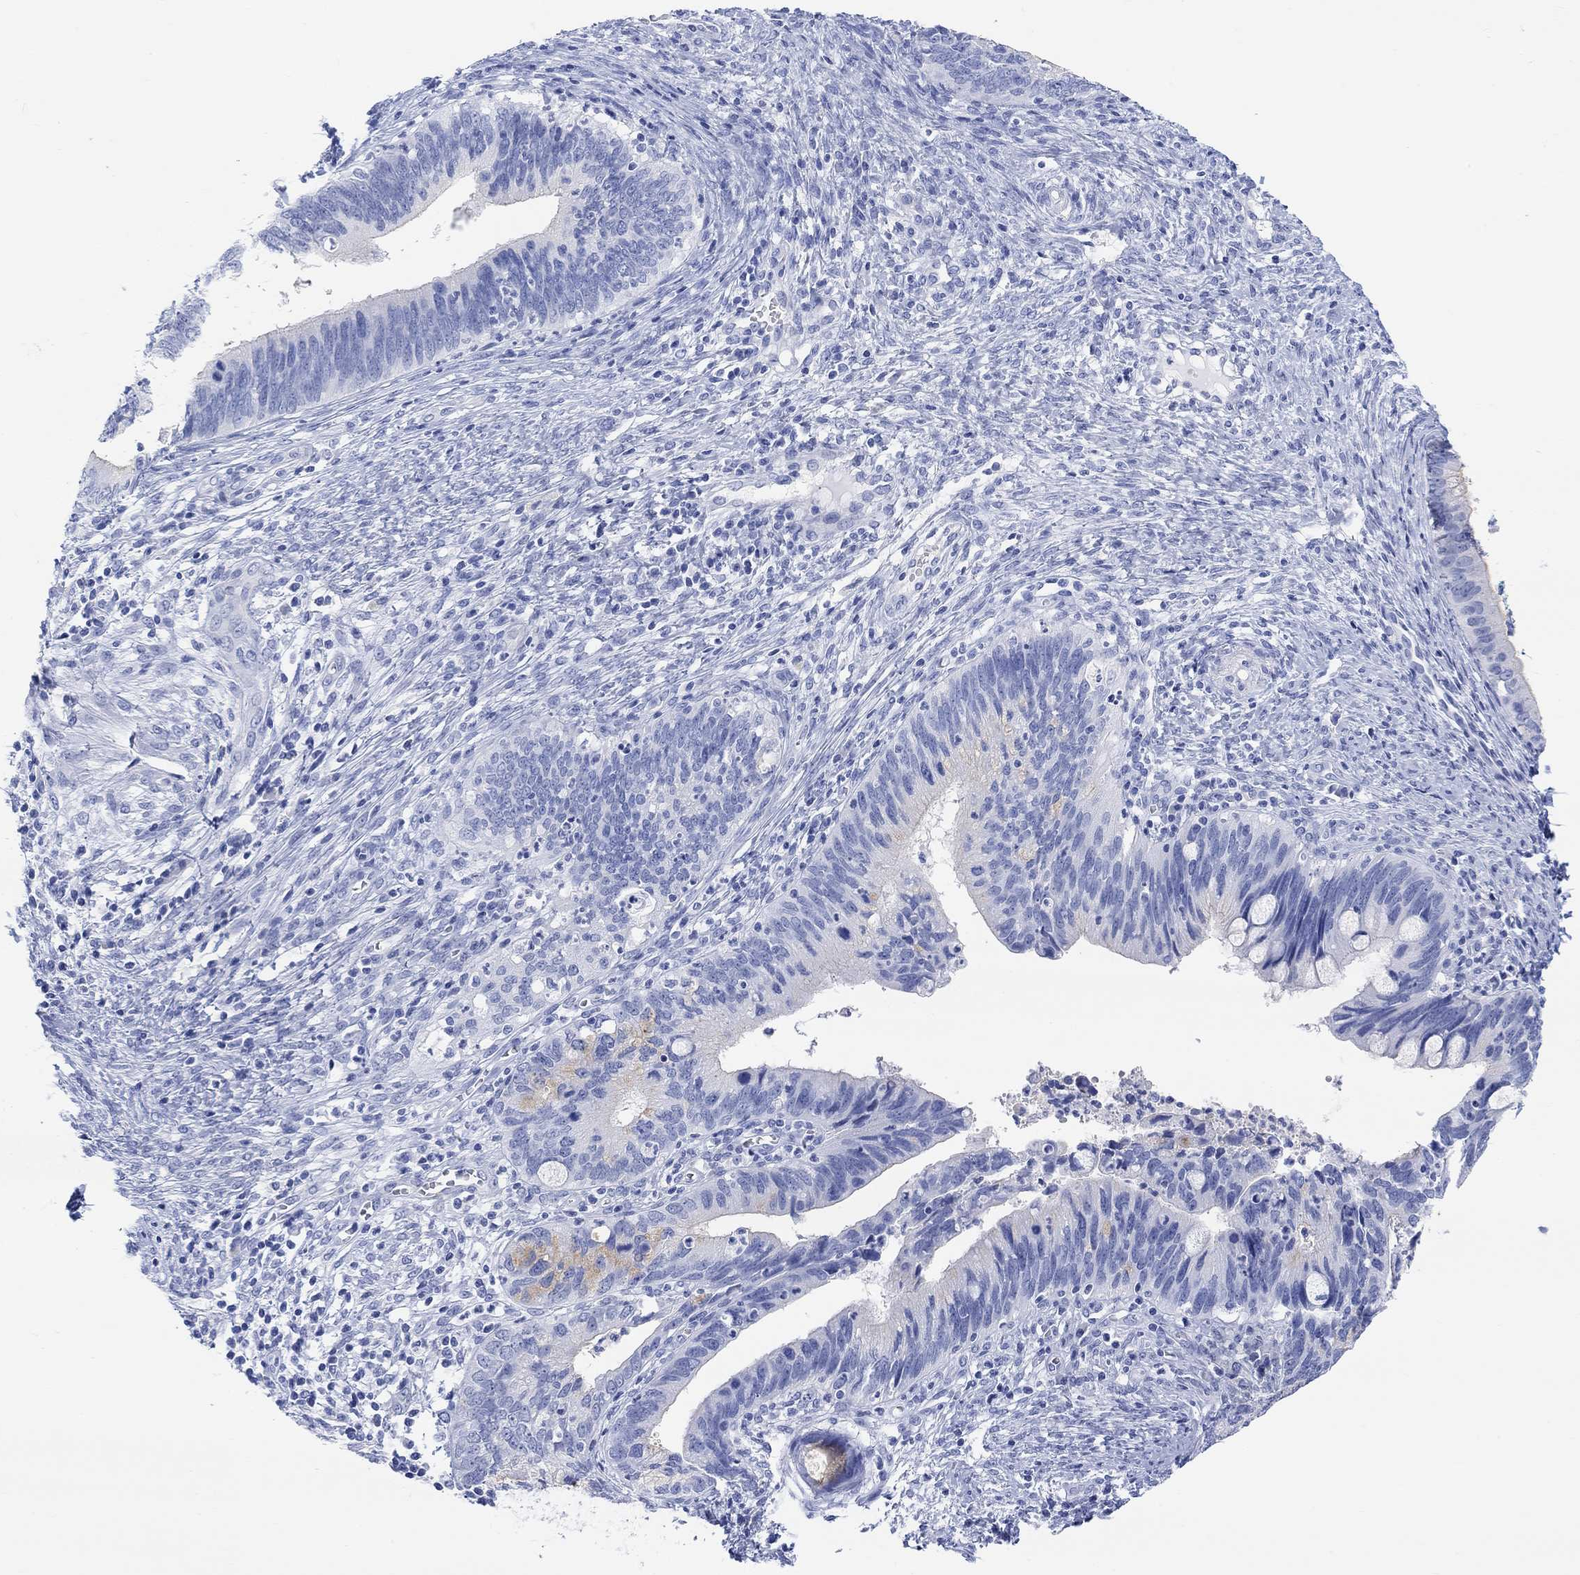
{"staining": {"intensity": "weak", "quantity": "<25%", "location": "cytoplasmic/membranous"}, "tissue": "cervical cancer", "cell_type": "Tumor cells", "image_type": "cancer", "snomed": [{"axis": "morphology", "description": "Adenocarcinoma, NOS"}, {"axis": "topography", "description": "Cervix"}], "caption": "The image displays no significant expression in tumor cells of cervical cancer.", "gene": "XIRP2", "patient": {"sex": "female", "age": 42}}